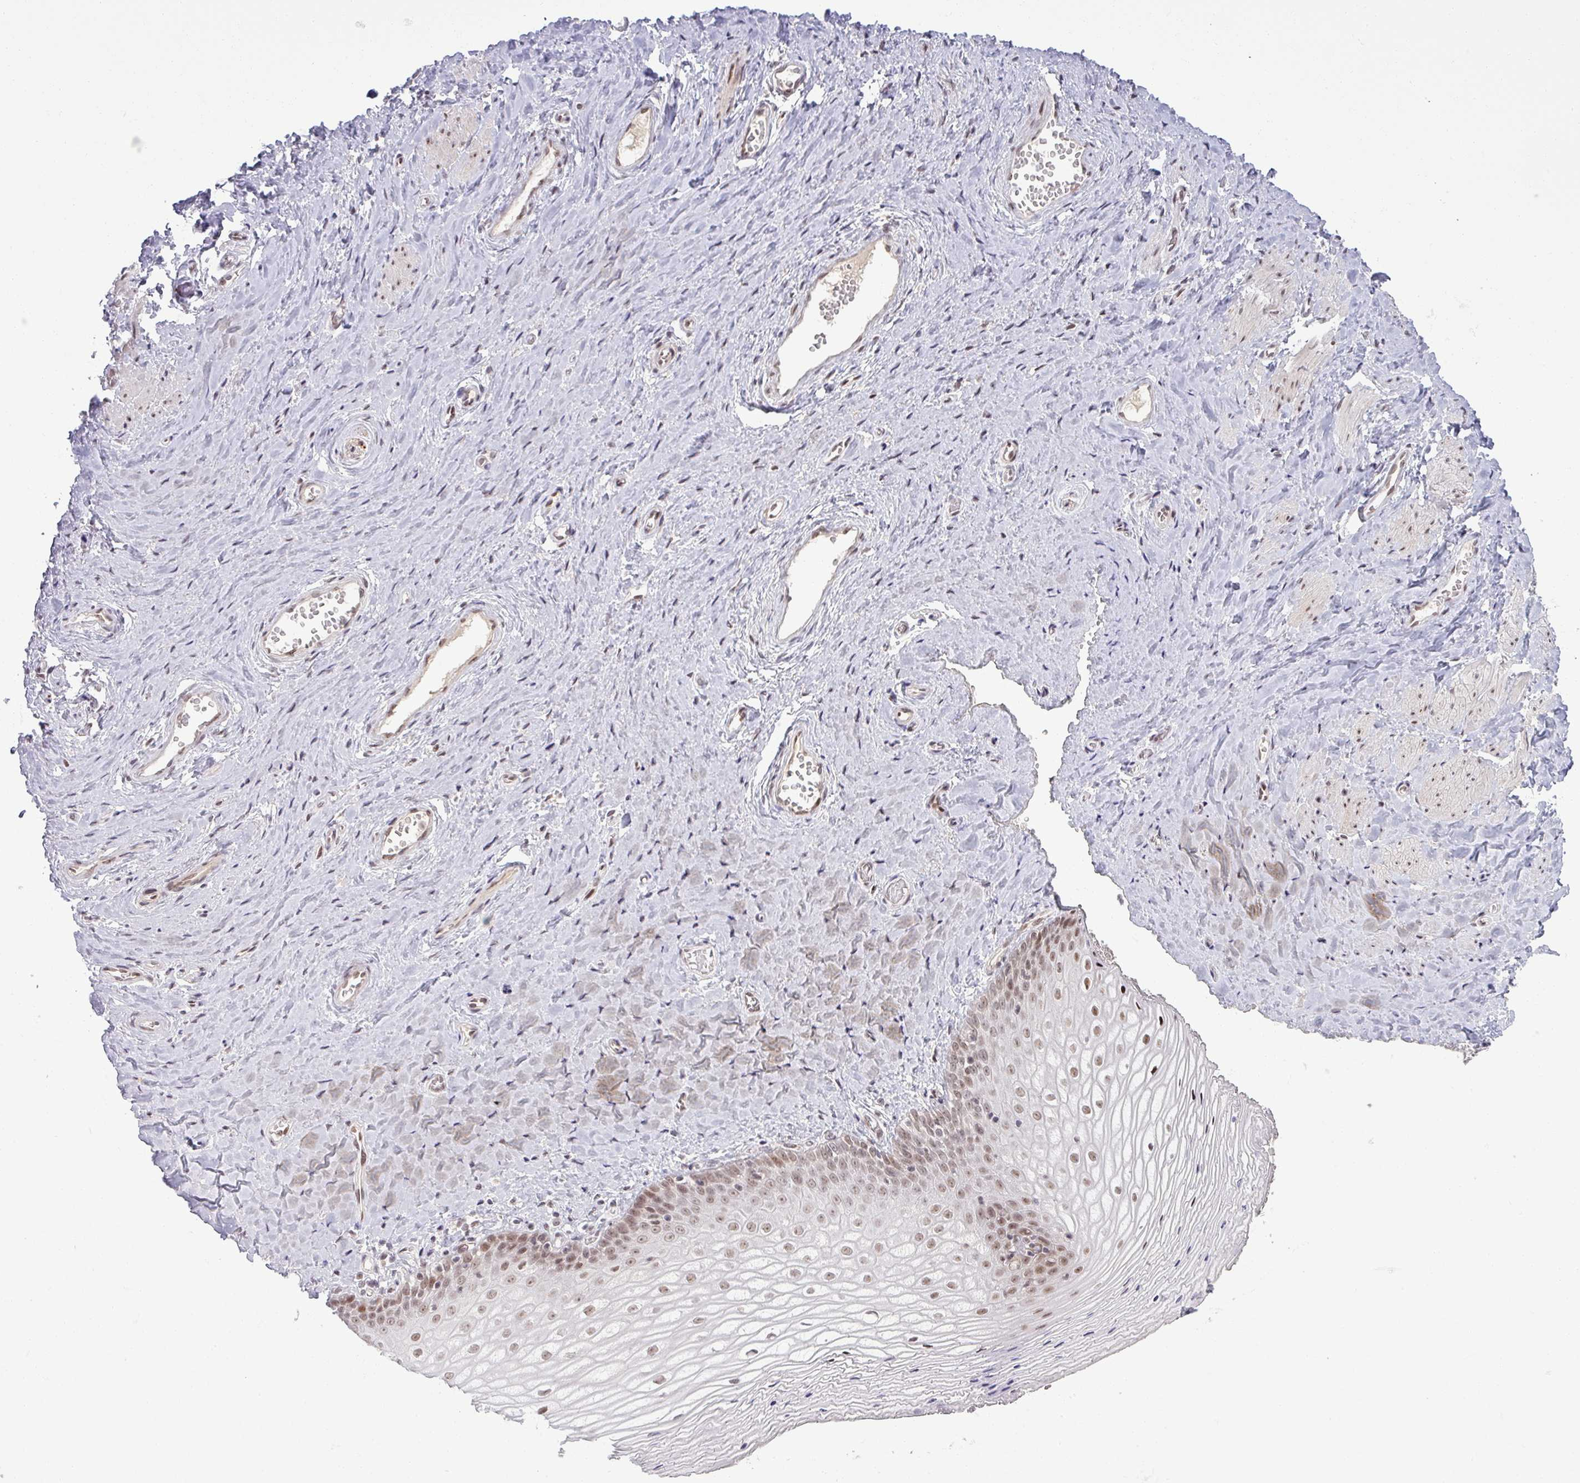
{"staining": {"intensity": "moderate", "quantity": "25%-75%", "location": "nuclear"}, "tissue": "vagina", "cell_type": "Squamous epithelial cells", "image_type": "normal", "snomed": [{"axis": "morphology", "description": "Normal tissue, NOS"}, {"axis": "topography", "description": "Vagina"}], "caption": "Normal vagina demonstrates moderate nuclear expression in about 25%-75% of squamous epithelial cells.", "gene": "PTPN20", "patient": {"sex": "female", "age": 65}}